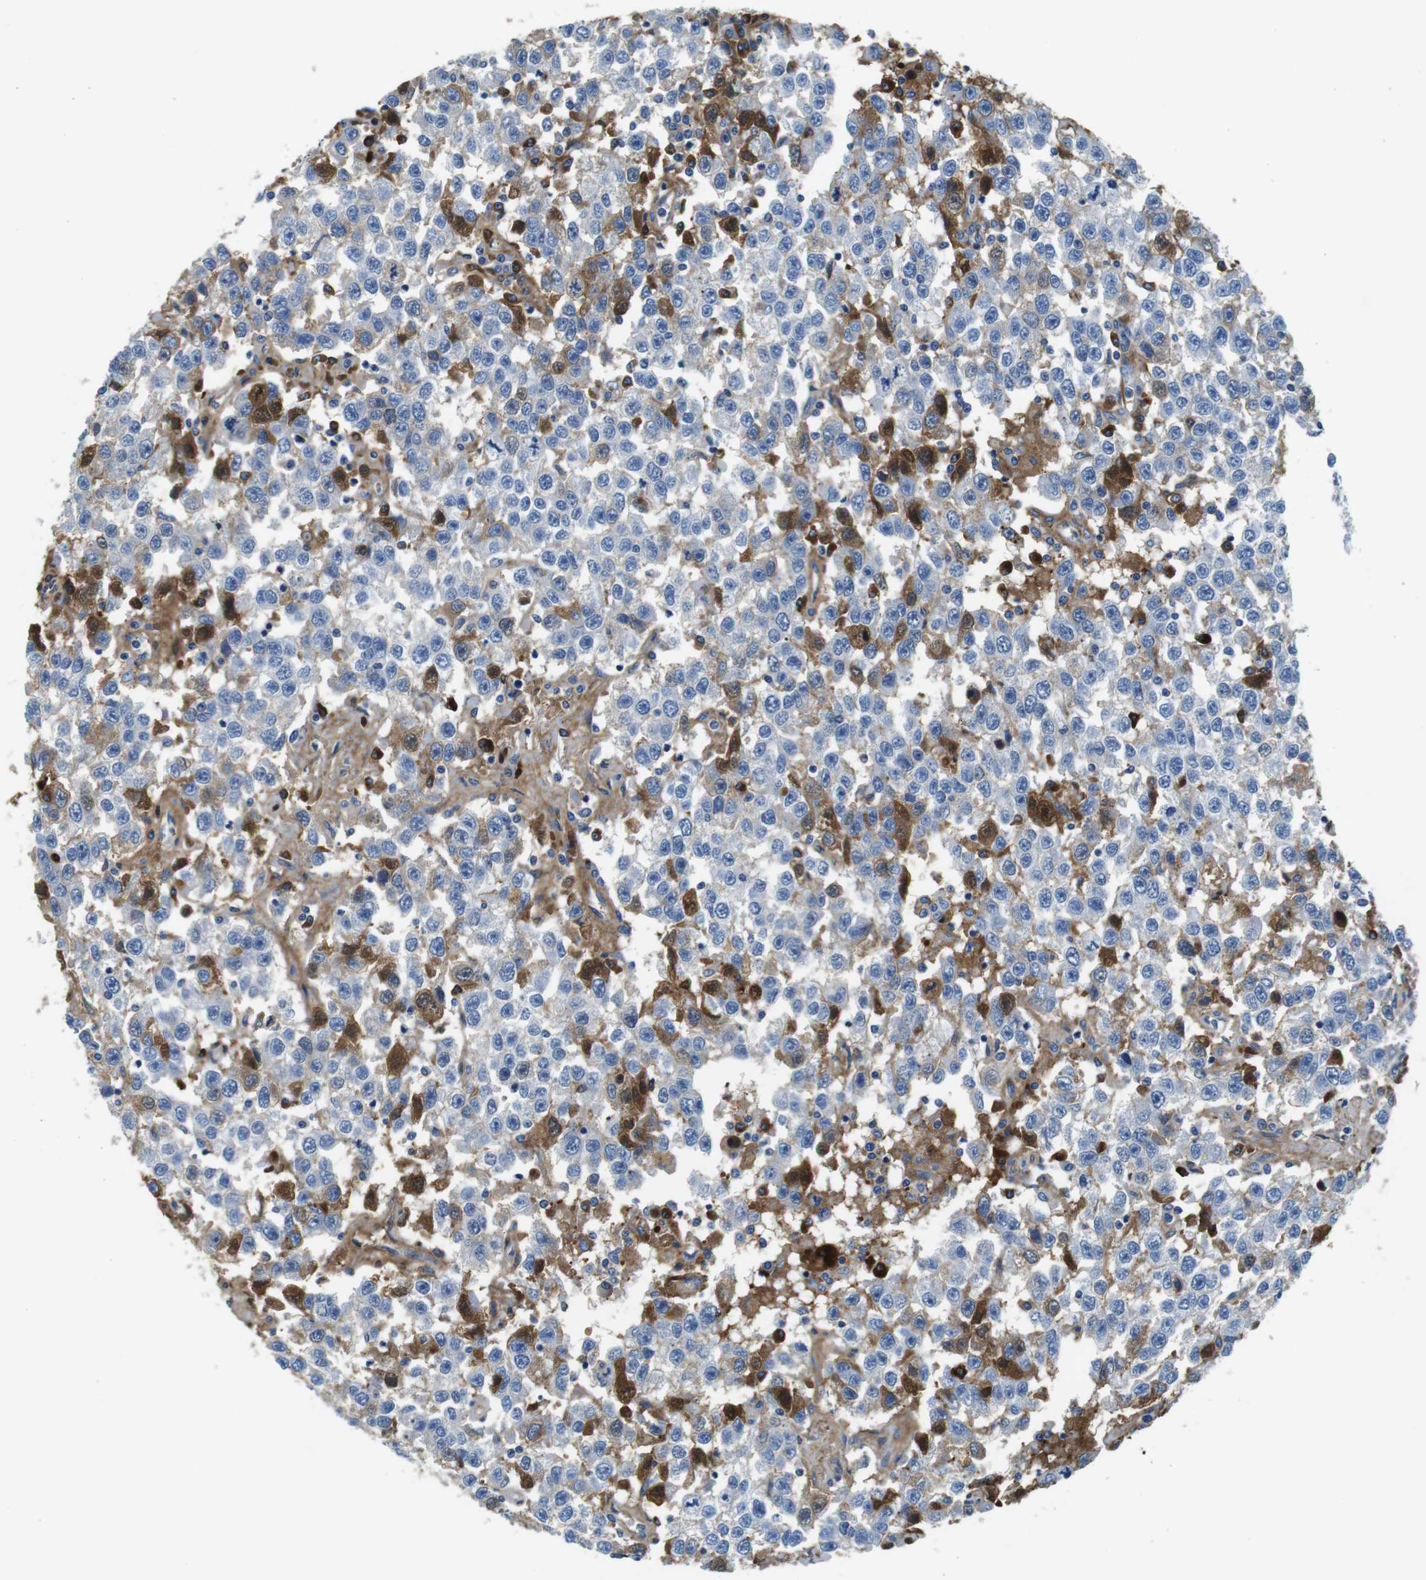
{"staining": {"intensity": "negative", "quantity": "none", "location": "none"}, "tissue": "testis cancer", "cell_type": "Tumor cells", "image_type": "cancer", "snomed": [{"axis": "morphology", "description": "Seminoma, NOS"}, {"axis": "topography", "description": "Testis"}], "caption": "Tumor cells are negative for brown protein staining in seminoma (testis).", "gene": "IGKC", "patient": {"sex": "male", "age": 41}}